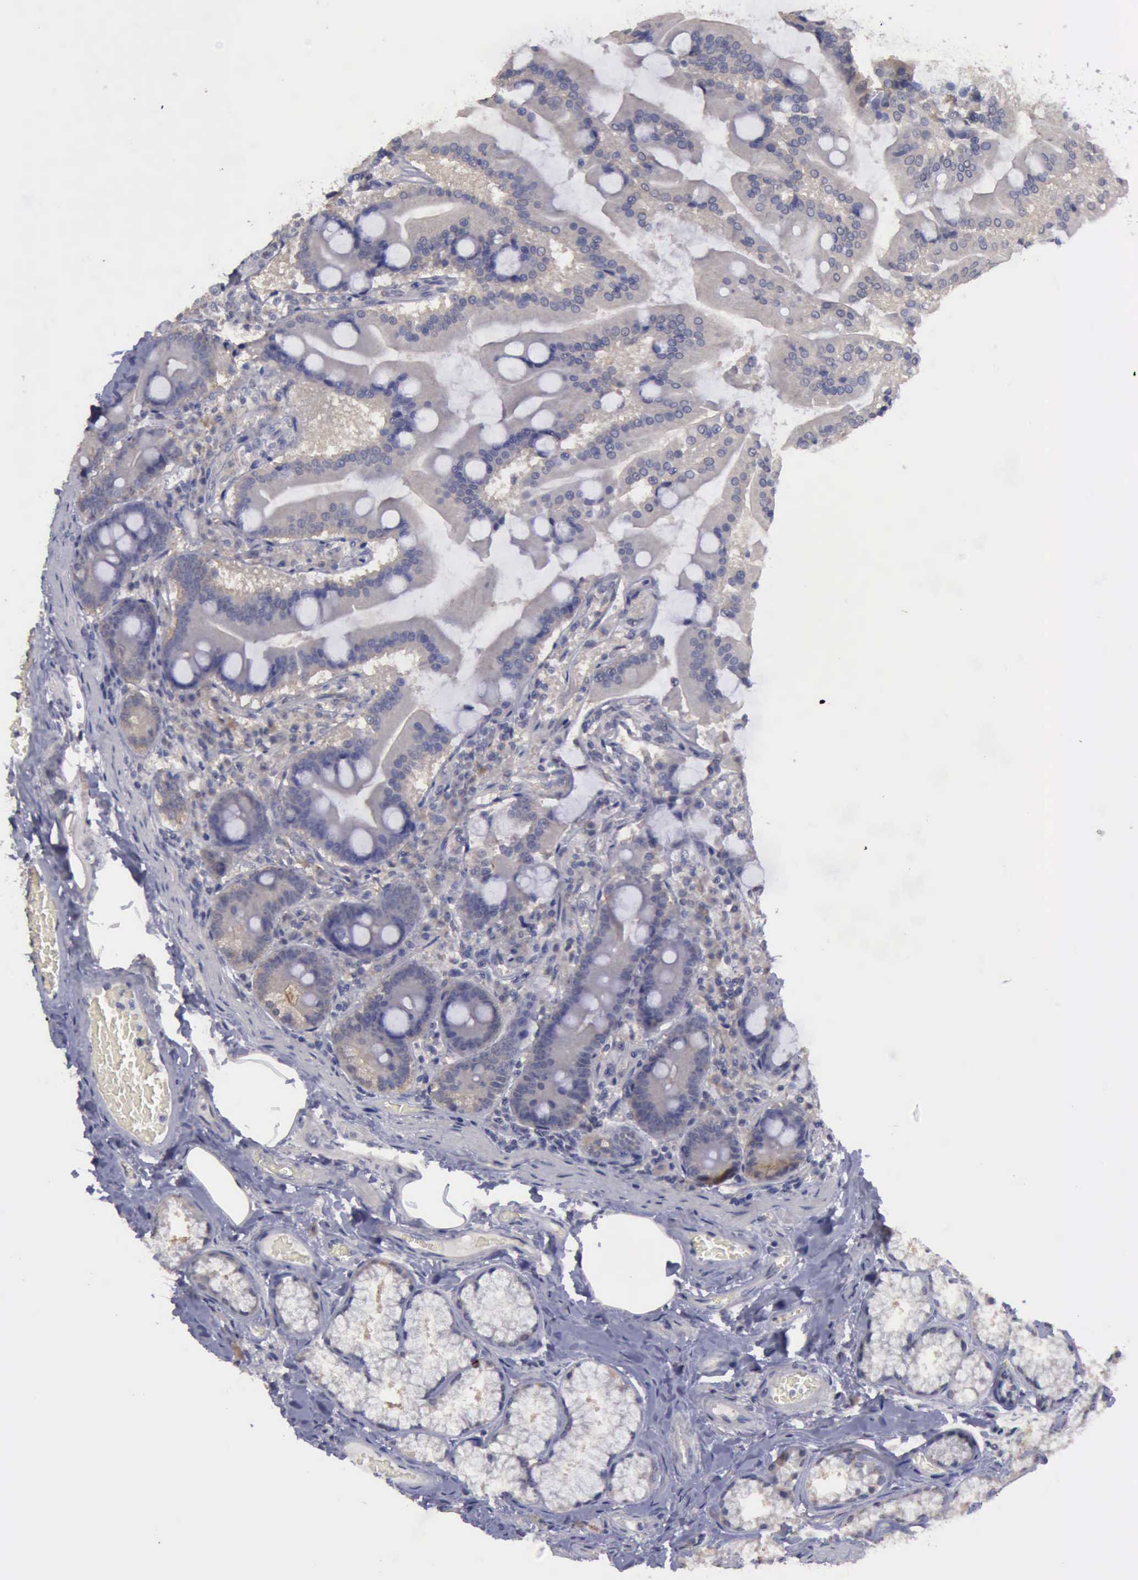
{"staining": {"intensity": "negative", "quantity": "none", "location": "none"}, "tissue": "duodenum", "cell_type": "Glandular cells", "image_type": "normal", "snomed": [{"axis": "morphology", "description": "Normal tissue, NOS"}, {"axis": "topography", "description": "Duodenum"}], "caption": "Glandular cells are negative for brown protein staining in unremarkable duodenum. The staining is performed using DAB brown chromogen with nuclei counter-stained in using hematoxylin.", "gene": "PHKA1", "patient": {"sex": "female", "age": 64}}